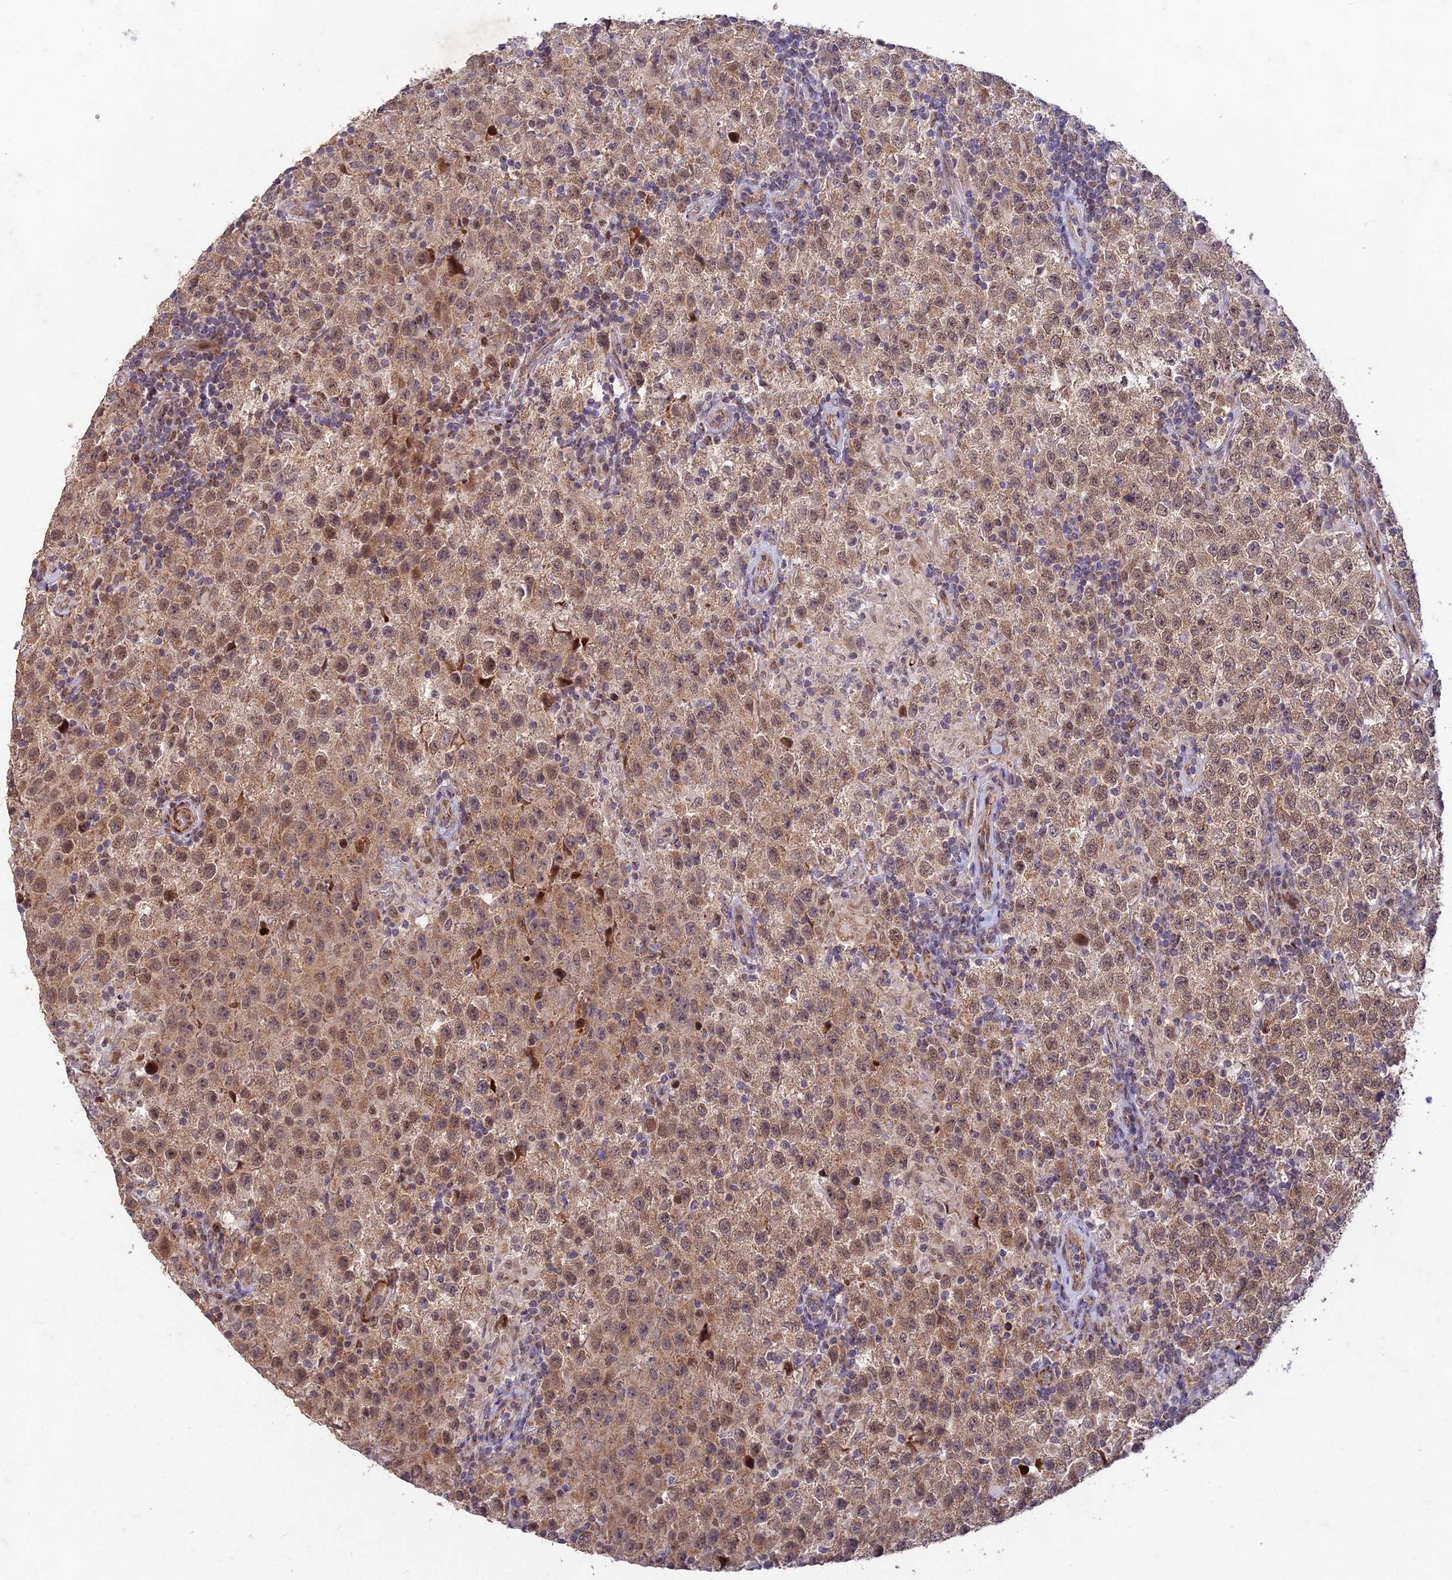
{"staining": {"intensity": "moderate", "quantity": ">75%", "location": "cytoplasmic/membranous,nuclear"}, "tissue": "testis cancer", "cell_type": "Tumor cells", "image_type": "cancer", "snomed": [{"axis": "morphology", "description": "Seminoma, NOS"}, {"axis": "morphology", "description": "Carcinoma, Embryonal, NOS"}, {"axis": "topography", "description": "Testis"}], "caption": "This image demonstrates testis embryonal carcinoma stained with immunohistochemistry to label a protein in brown. The cytoplasmic/membranous and nuclear of tumor cells show moderate positivity for the protein. Nuclei are counter-stained blue.", "gene": "WDR55", "patient": {"sex": "male", "age": 41}}